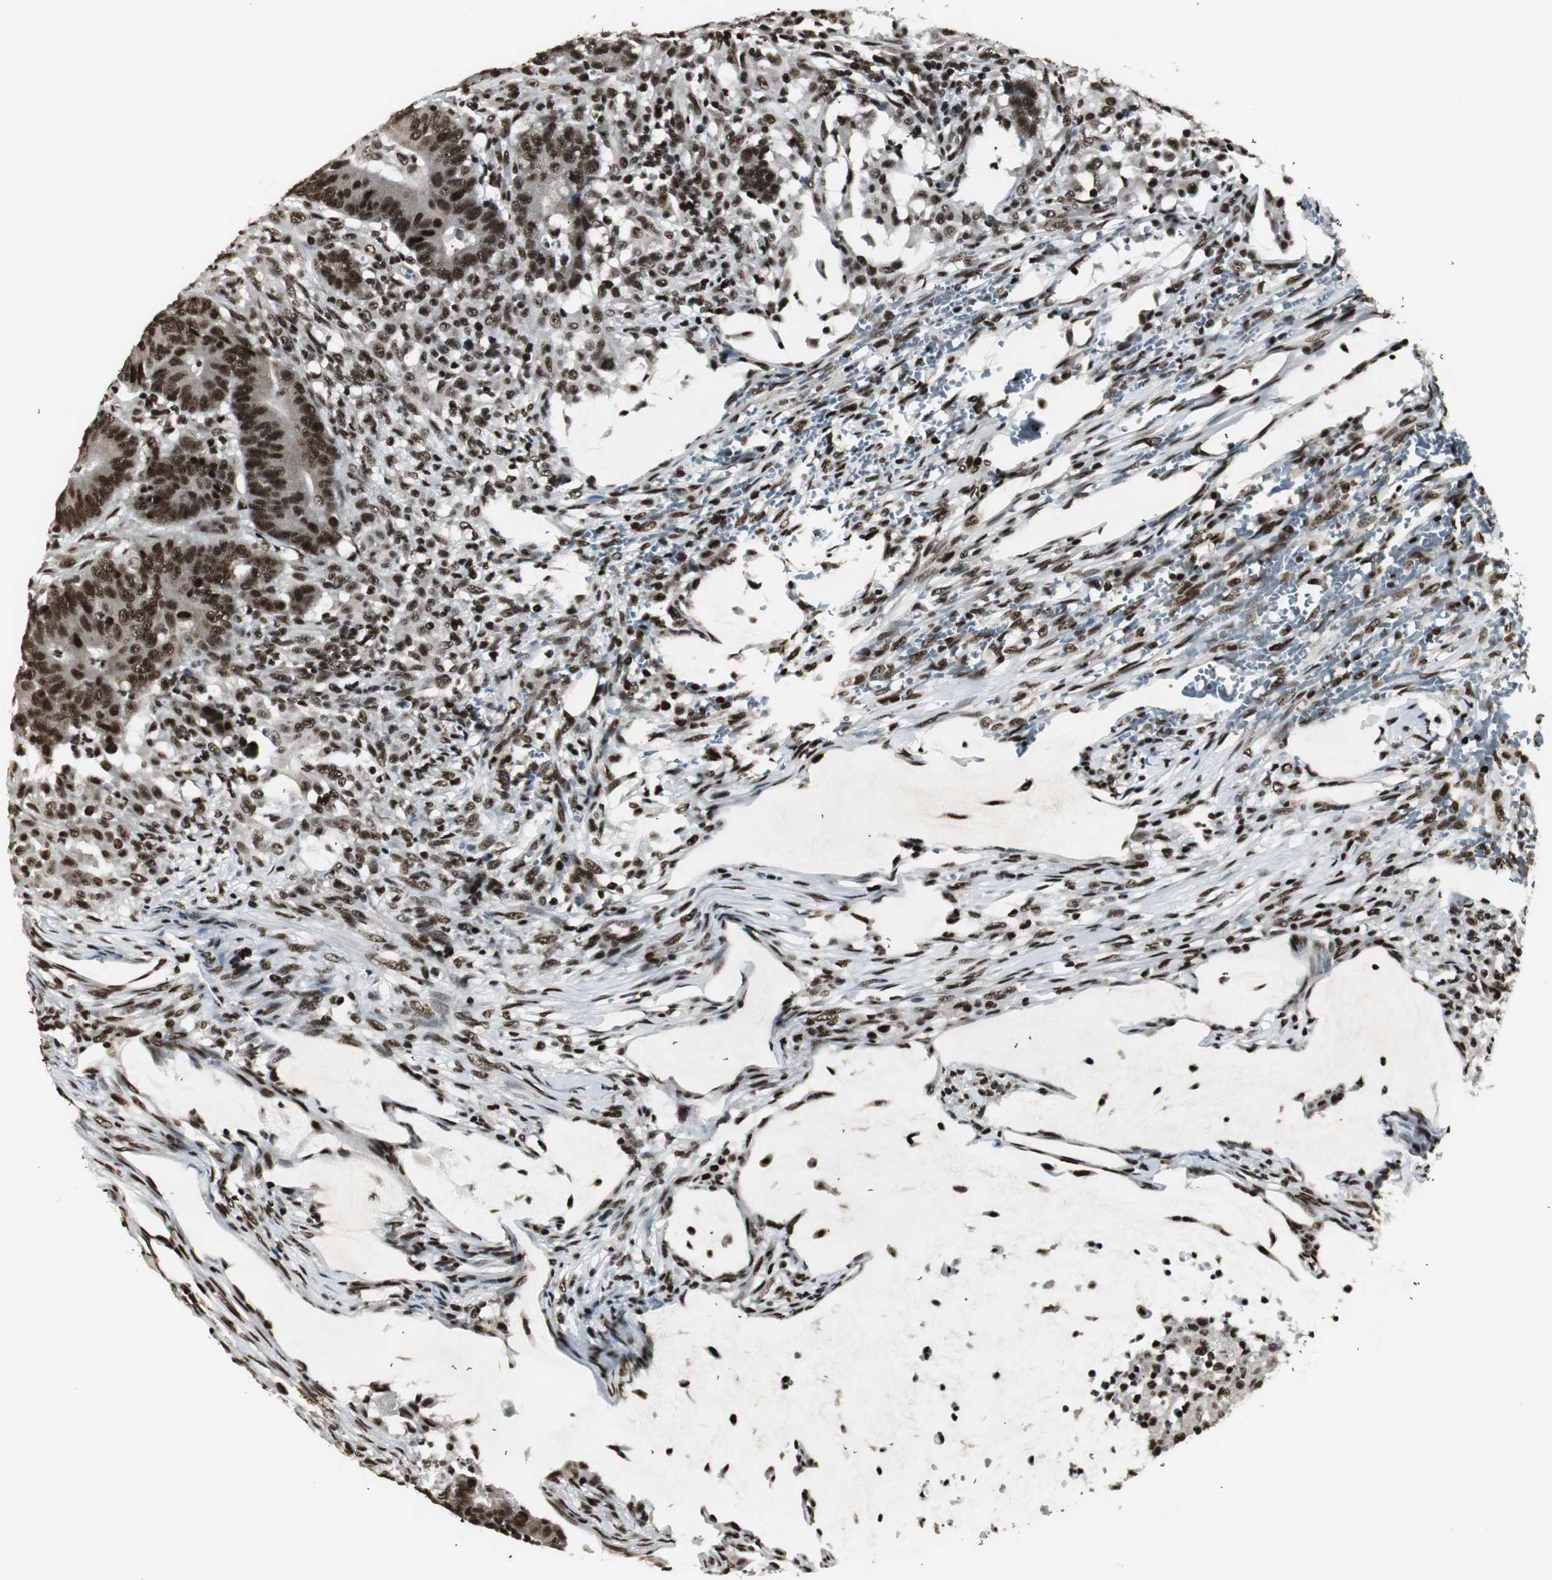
{"staining": {"intensity": "strong", "quantity": ">75%", "location": "nuclear"}, "tissue": "colorectal cancer", "cell_type": "Tumor cells", "image_type": "cancer", "snomed": [{"axis": "morphology", "description": "Adenocarcinoma, NOS"}, {"axis": "topography", "description": "Colon"}], "caption": "IHC of human adenocarcinoma (colorectal) shows high levels of strong nuclear expression in approximately >75% of tumor cells.", "gene": "PARN", "patient": {"sex": "male", "age": 45}}